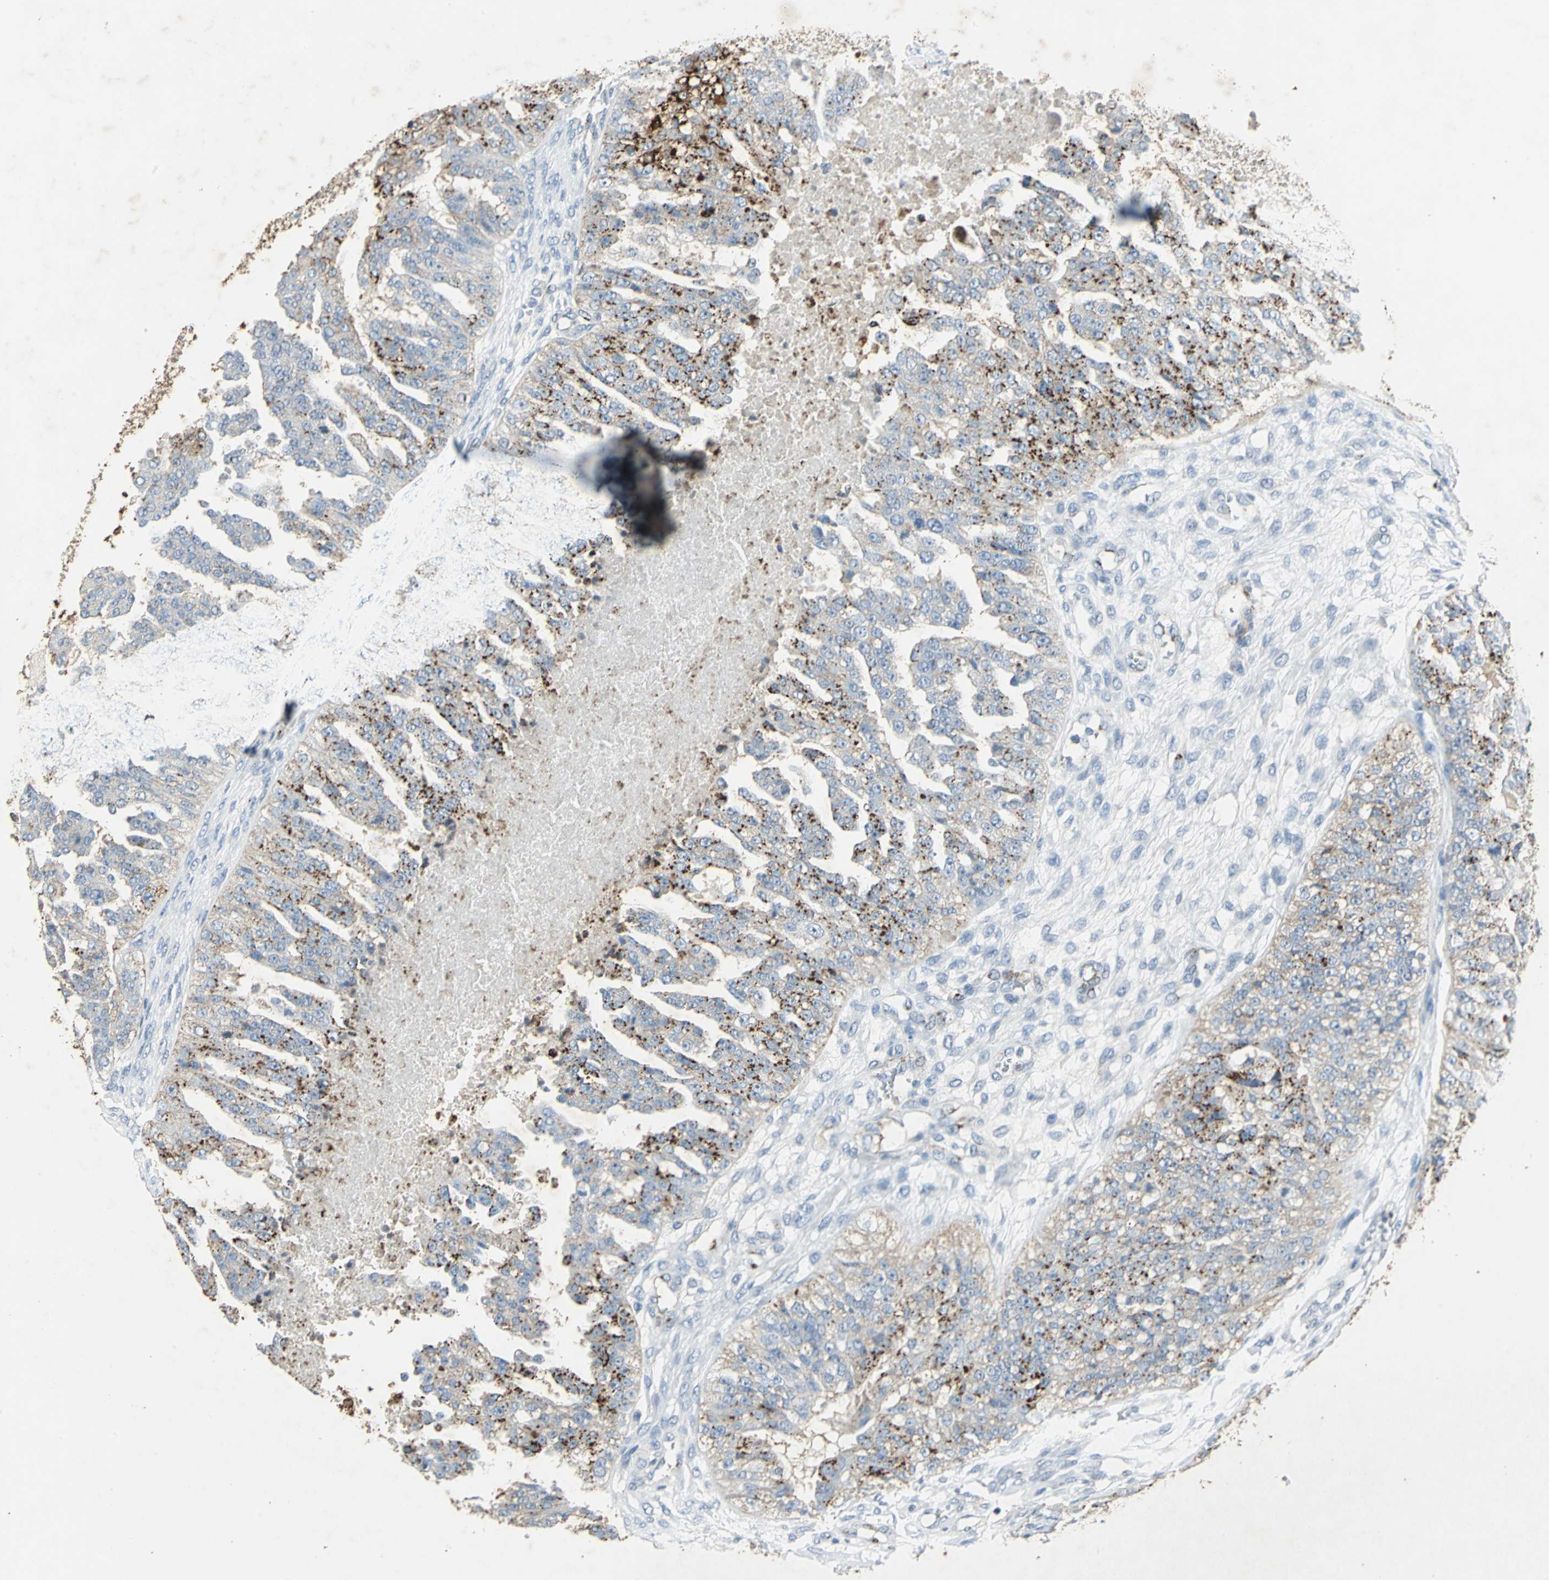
{"staining": {"intensity": "strong", "quantity": "25%-75%", "location": "cytoplasmic/membranous"}, "tissue": "ovarian cancer", "cell_type": "Tumor cells", "image_type": "cancer", "snomed": [{"axis": "morphology", "description": "Carcinoma, NOS"}, {"axis": "topography", "description": "Soft tissue"}, {"axis": "topography", "description": "Ovary"}], "caption": "Protein staining exhibits strong cytoplasmic/membranous expression in about 25%-75% of tumor cells in ovarian cancer (carcinoma).", "gene": "CAMK2B", "patient": {"sex": "female", "age": 54}}